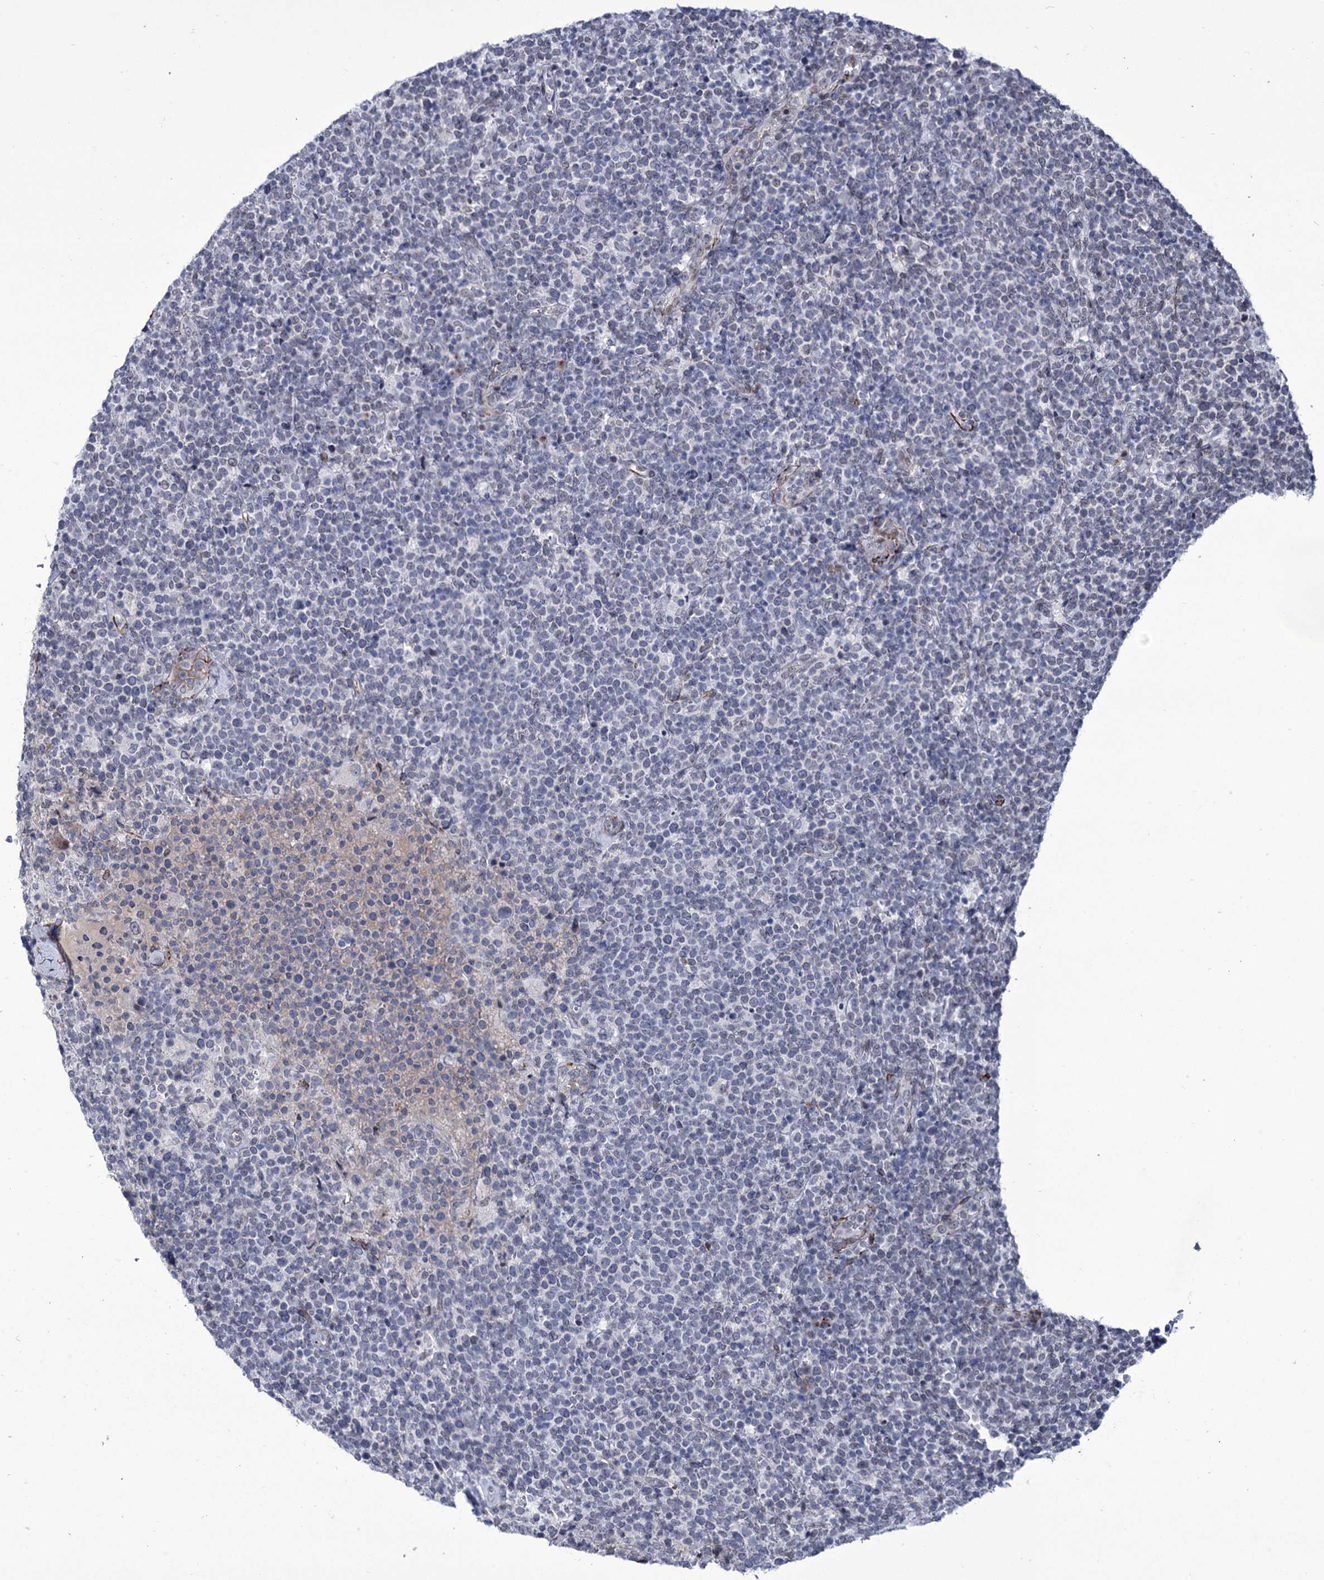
{"staining": {"intensity": "negative", "quantity": "none", "location": "none"}, "tissue": "lymphoma", "cell_type": "Tumor cells", "image_type": "cancer", "snomed": [{"axis": "morphology", "description": "Malignant lymphoma, non-Hodgkin's type, High grade"}, {"axis": "topography", "description": "Lymph node"}], "caption": "Lymphoma was stained to show a protein in brown. There is no significant positivity in tumor cells. The staining was performed using DAB (3,3'-diaminobenzidine) to visualize the protein expression in brown, while the nuclei were stained in blue with hematoxylin (Magnification: 20x).", "gene": "ZC3H12C", "patient": {"sex": "male", "age": 61}}